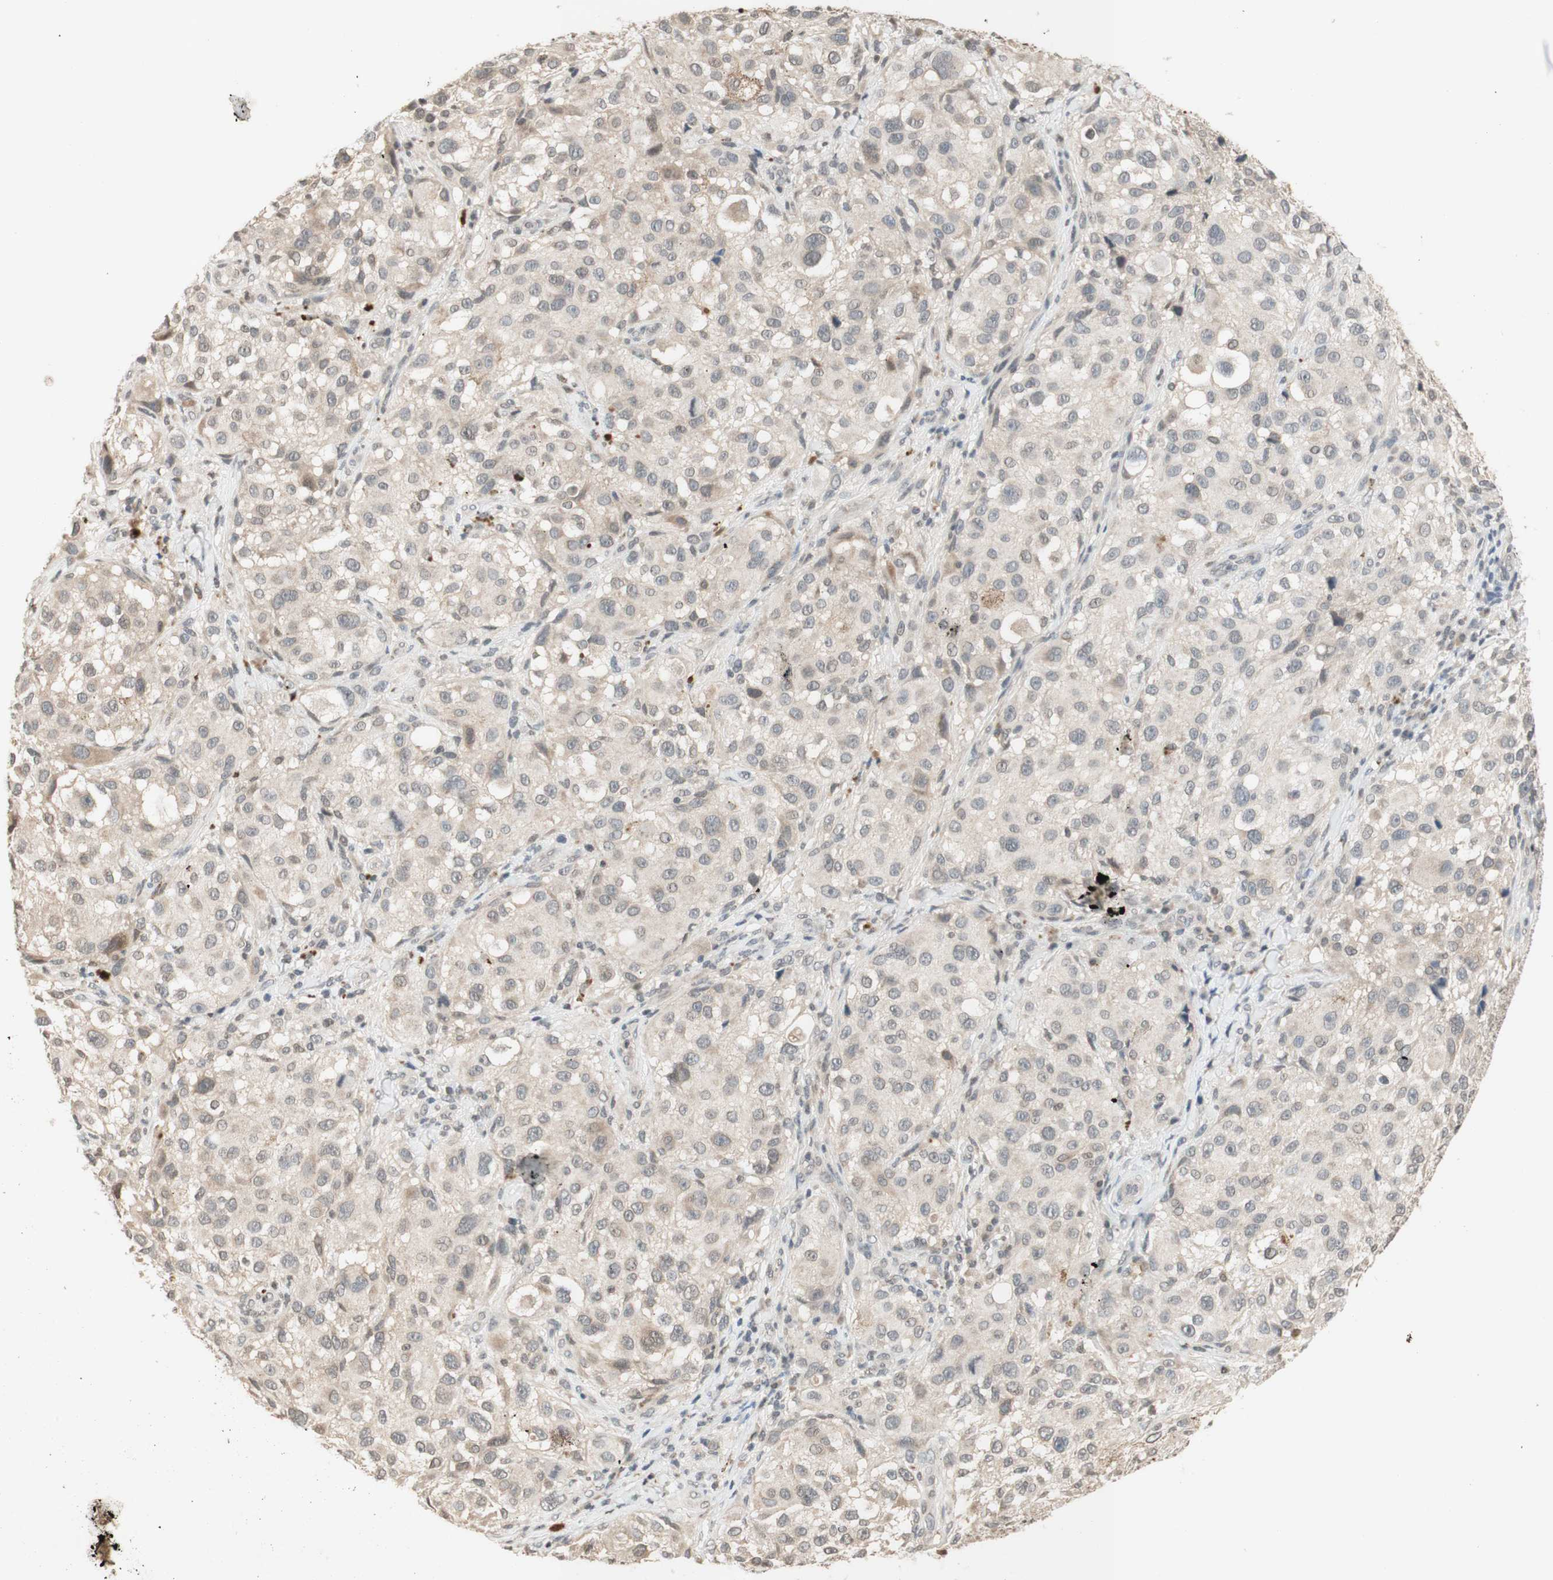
{"staining": {"intensity": "negative", "quantity": "none", "location": "none"}, "tissue": "melanoma", "cell_type": "Tumor cells", "image_type": "cancer", "snomed": [{"axis": "morphology", "description": "Necrosis, NOS"}, {"axis": "morphology", "description": "Malignant melanoma, NOS"}, {"axis": "topography", "description": "Skin"}], "caption": "Tumor cells show no significant staining in melanoma.", "gene": "GLI1", "patient": {"sex": "female", "age": 87}}